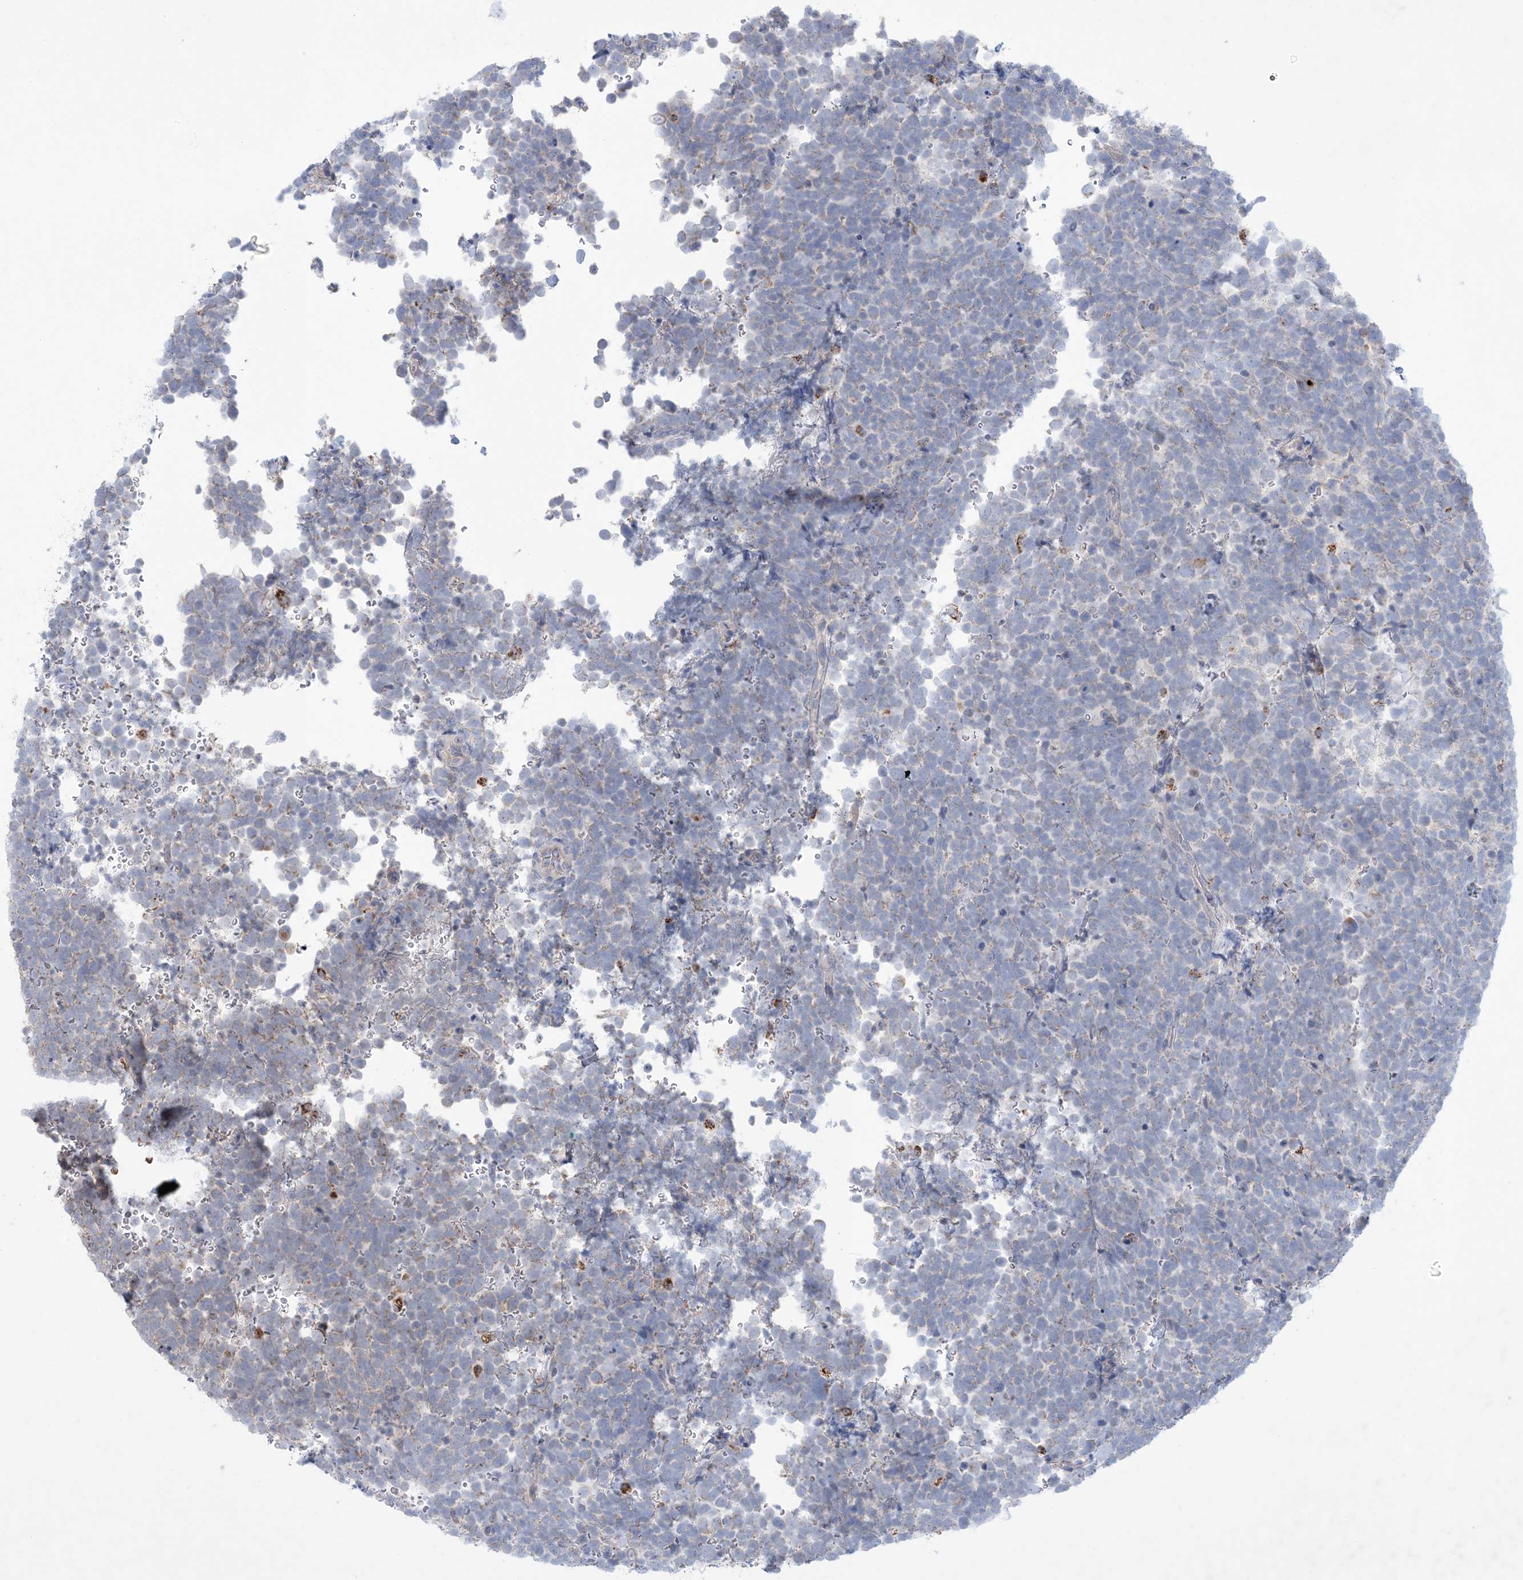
{"staining": {"intensity": "negative", "quantity": "none", "location": "none"}, "tissue": "urothelial cancer", "cell_type": "Tumor cells", "image_type": "cancer", "snomed": [{"axis": "morphology", "description": "Urothelial carcinoma, High grade"}, {"axis": "topography", "description": "Urinary bladder"}], "caption": "Micrograph shows no protein positivity in tumor cells of urothelial cancer tissue.", "gene": "KCTD6", "patient": {"sex": "female", "age": 82}}